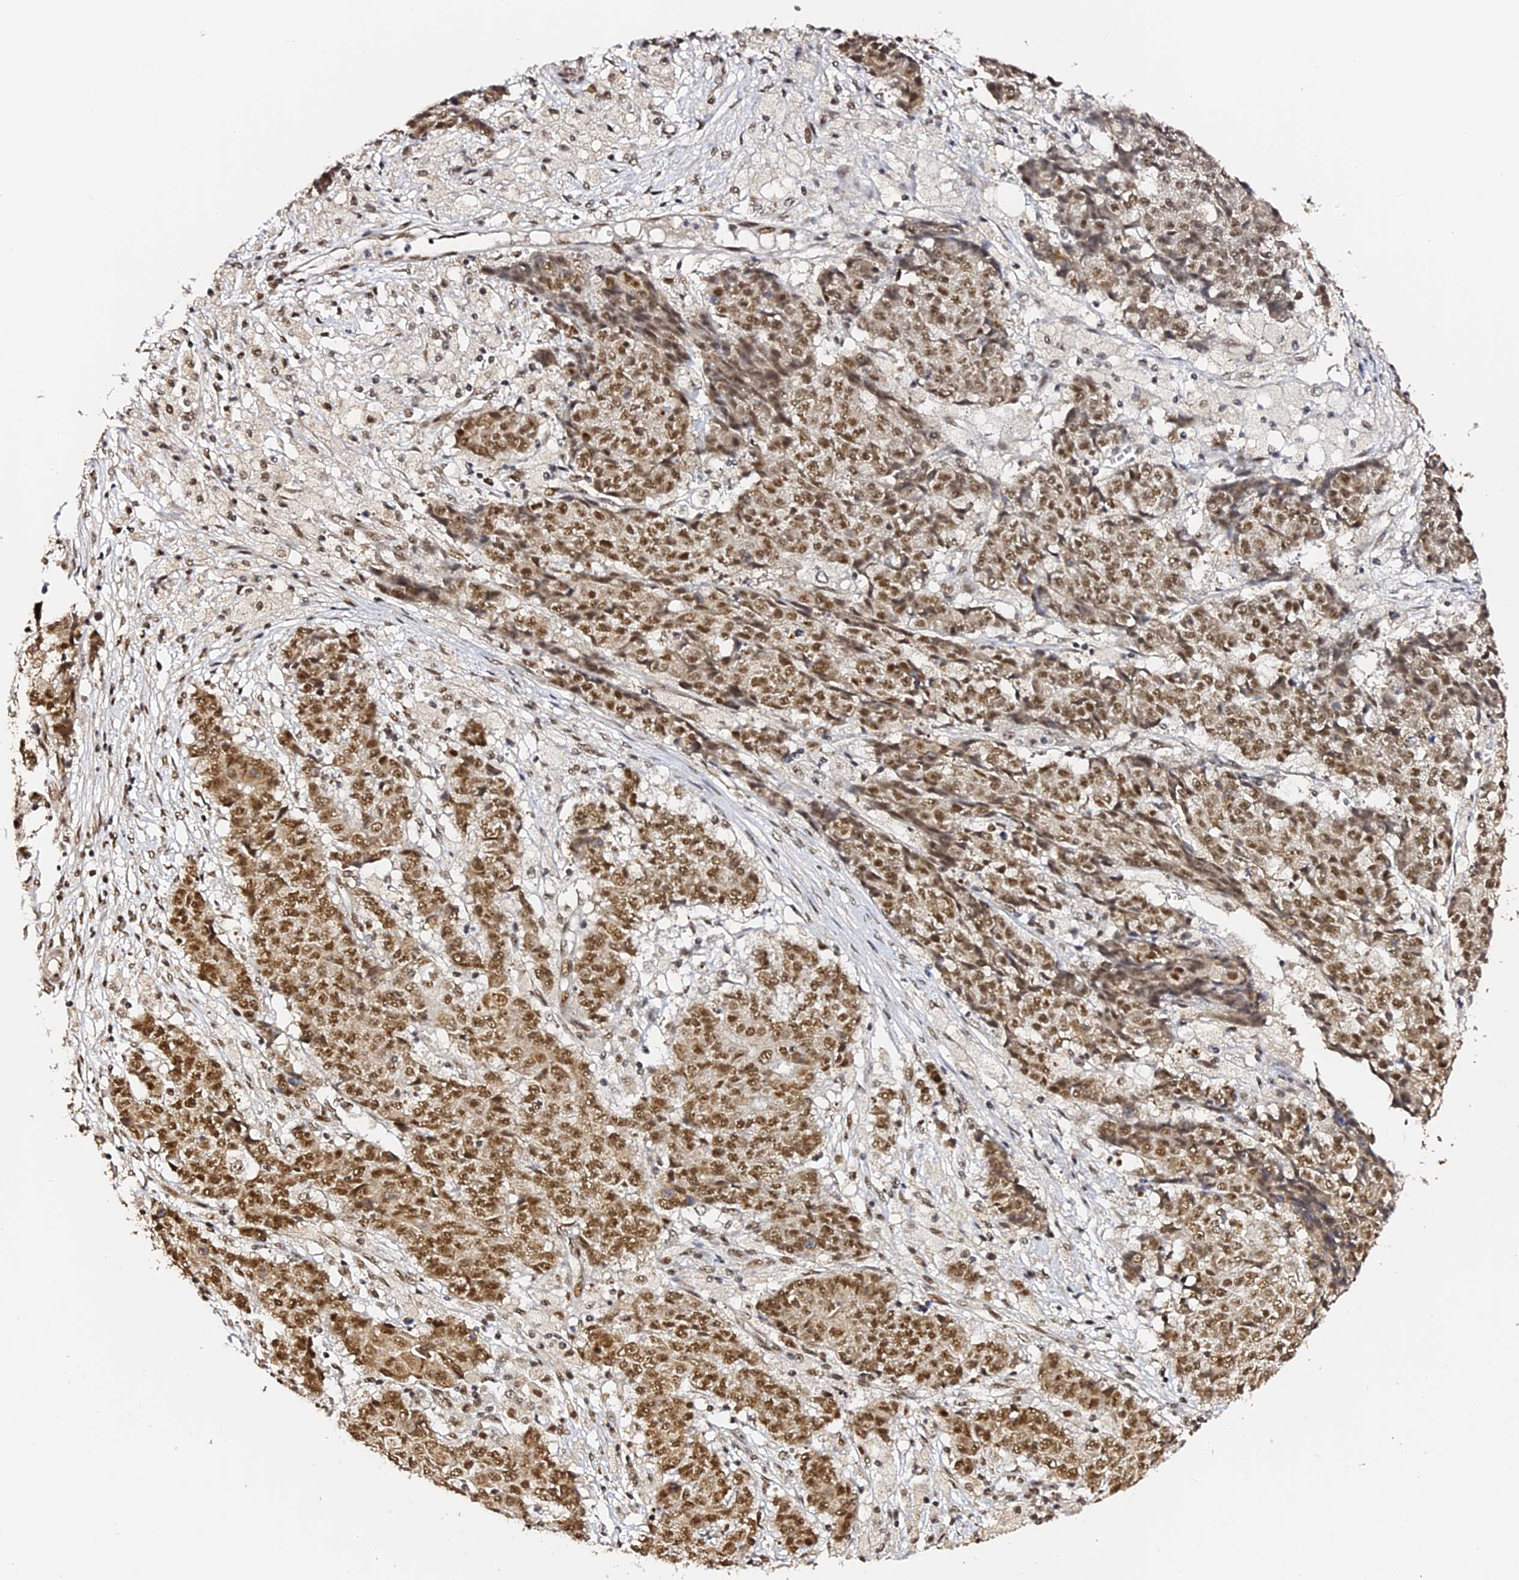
{"staining": {"intensity": "moderate", "quantity": ">75%", "location": "nuclear"}, "tissue": "ovarian cancer", "cell_type": "Tumor cells", "image_type": "cancer", "snomed": [{"axis": "morphology", "description": "Carcinoma, endometroid"}, {"axis": "topography", "description": "Ovary"}], "caption": "A medium amount of moderate nuclear positivity is seen in approximately >75% of tumor cells in ovarian cancer (endometroid carcinoma) tissue.", "gene": "MCRS1", "patient": {"sex": "female", "age": 42}}